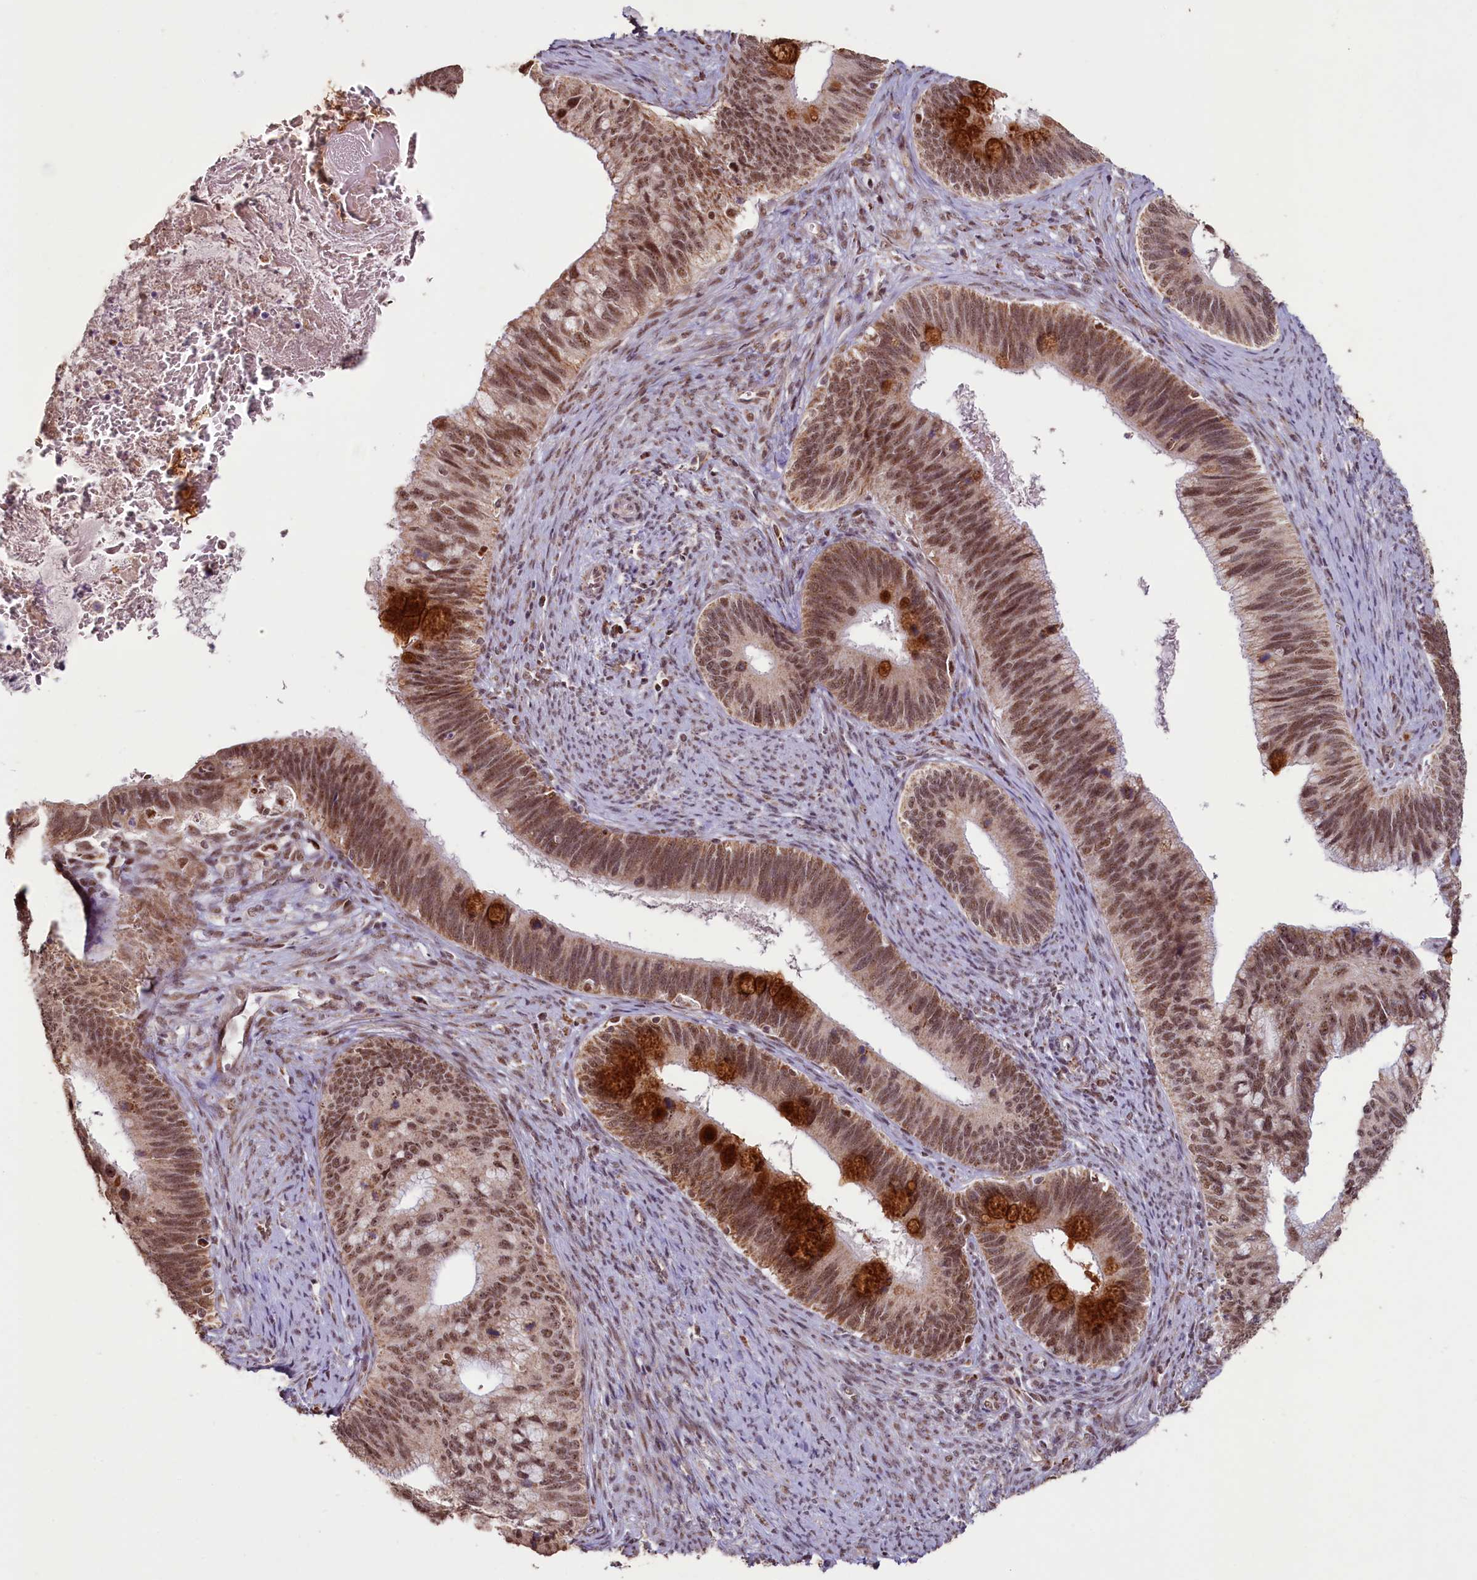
{"staining": {"intensity": "strong", "quantity": ">75%", "location": "cytoplasmic/membranous,nuclear"}, "tissue": "cervical cancer", "cell_type": "Tumor cells", "image_type": "cancer", "snomed": [{"axis": "morphology", "description": "Adenocarcinoma, NOS"}, {"axis": "topography", "description": "Cervix"}], "caption": "Protein staining of adenocarcinoma (cervical) tissue exhibits strong cytoplasmic/membranous and nuclear staining in about >75% of tumor cells. (Stains: DAB in brown, nuclei in blue, Microscopy: brightfield microscopy at high magnification).", "gene": "PDE6D", "patient": {"sex": "female", "age": 42}}